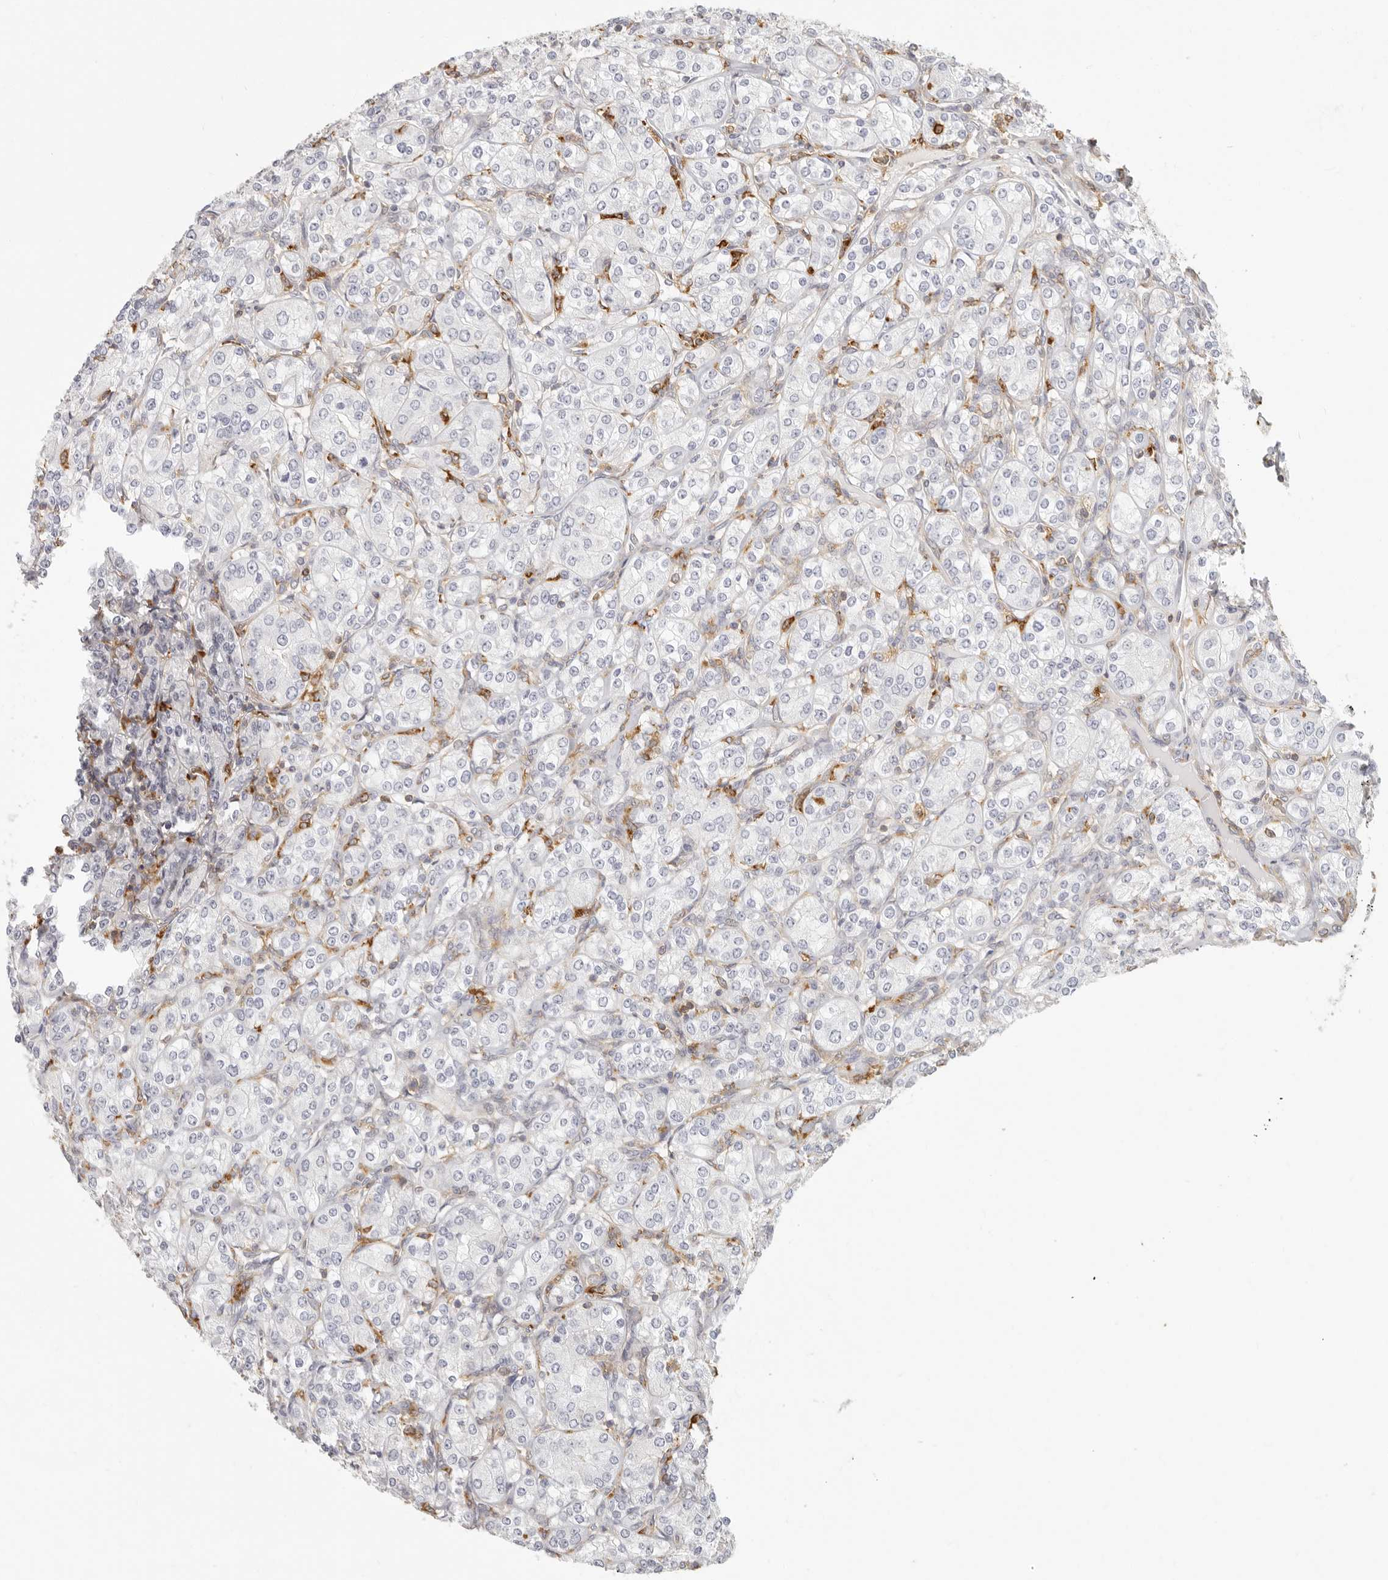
{"staining": {"intensity": "negative", "quantity": "none", "location": "none"}, "tissue": "renal cancer", "cell_type": "Tumor cells", "image_type": "cancer", "snomed": [{"axis": "morphology", "description": "Adenocarcinoma, NOS"}, {"axis": "topography", "description": "Kidney"}], "caption": "A high-resolution image shows immunohistochemistry staining of adenocarcinoma (renal), which demonstrates no significant staining in tumor cells.", "gene": "NIBAN1", "patient": {"sex": "male", "age": 77}}